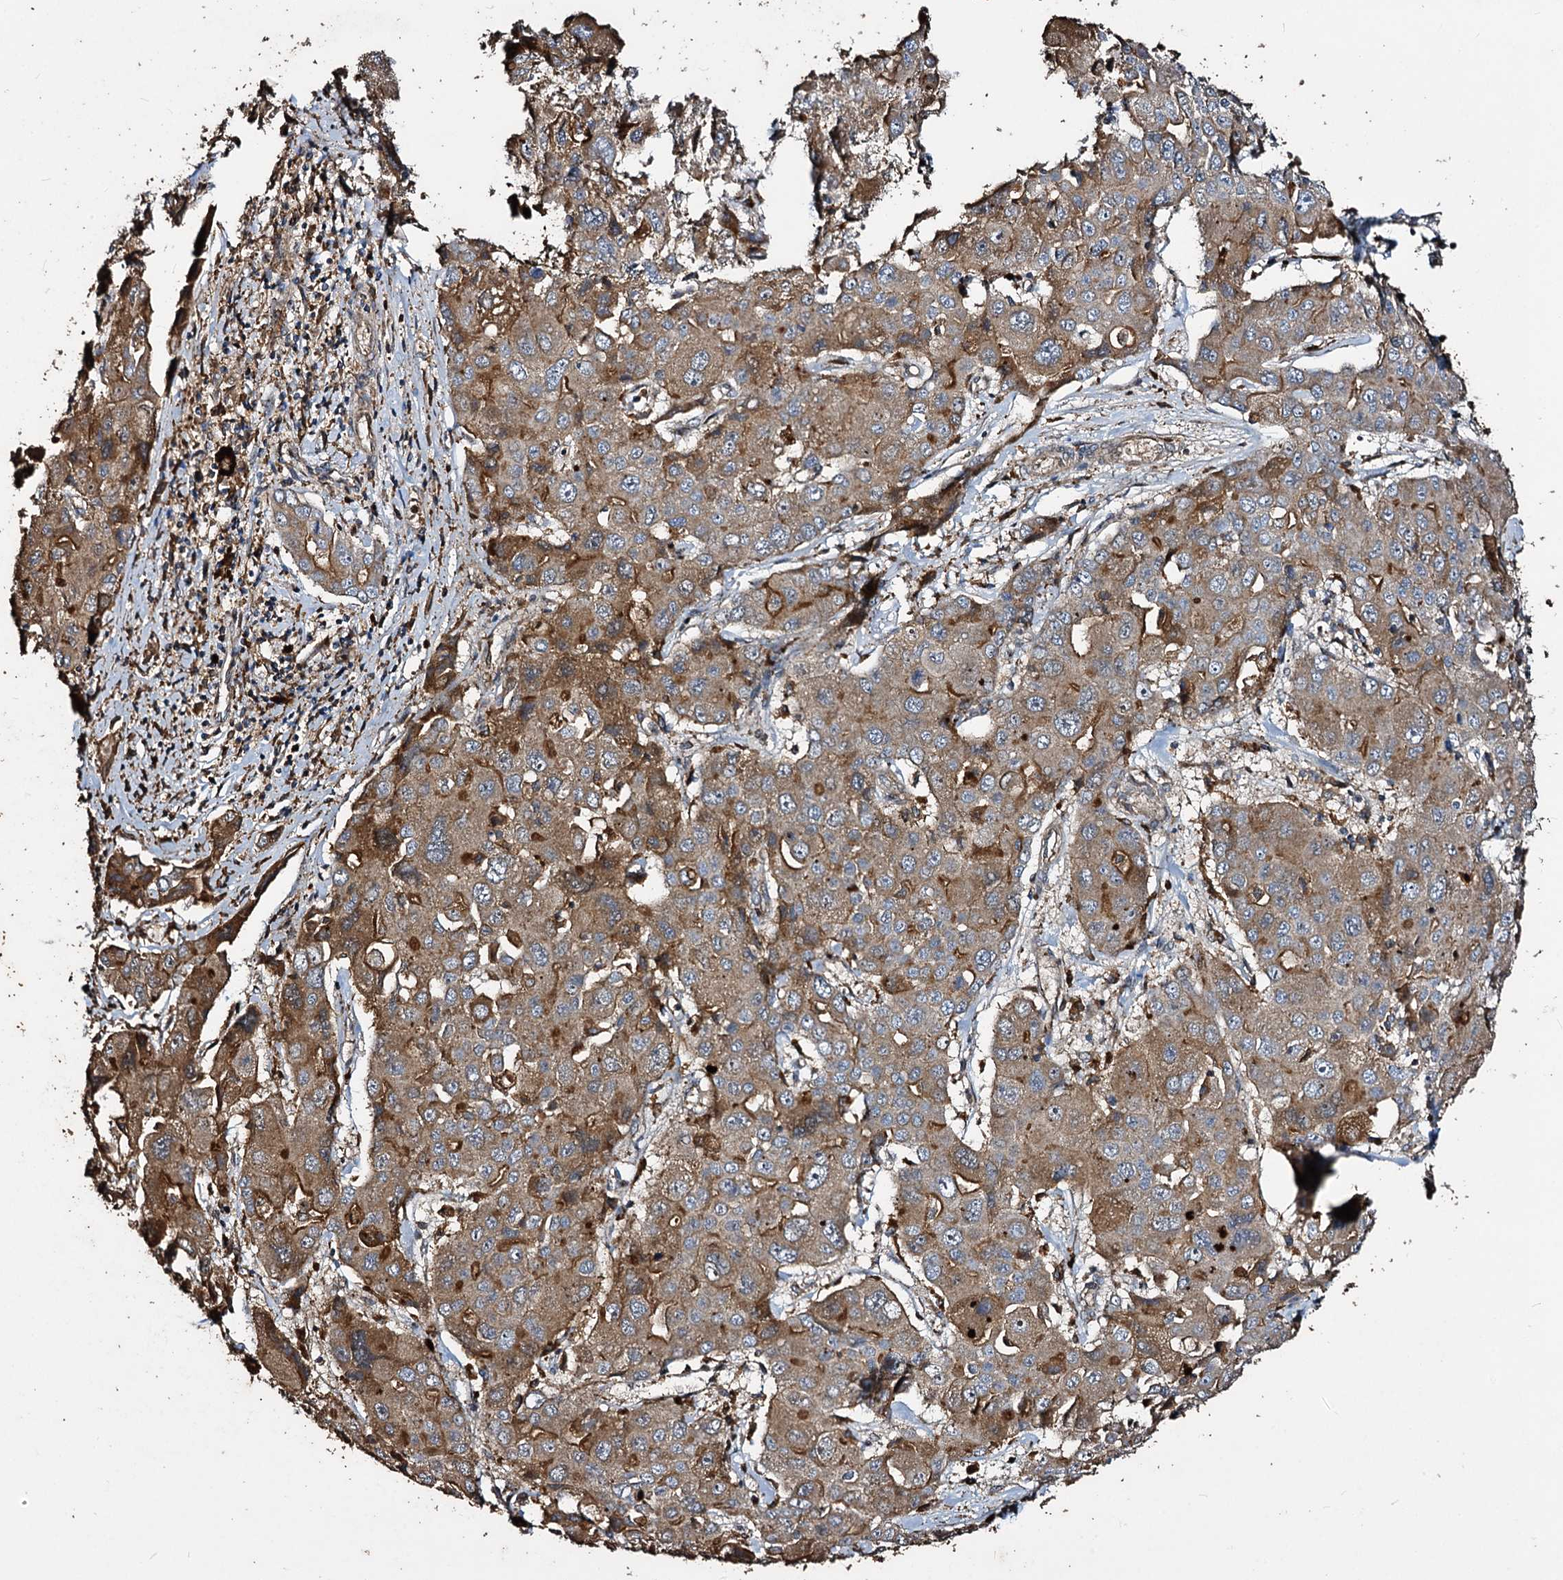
{"staining": {"intensity": "moderate", "quantity": ">75%", "location": "cytoplasmic/membranous"}, "tissue": "liver cancer", "cell_type": "Tumor cells", "image_type": "cancer", "snomed": [{"axis": "morphology", "description": "Cholangiocarcinoma"}, {"axis": "topography", "description": "Liver"}], "caption": "High-power microscopy captured an IHC photomicrograph of liver cancer, revealing moderate cytoplasmic/membranous staining in about >75% of tumor cells. (DAB = brown stain, brightfield microscopy at high magnification).", "gene": "NOTCH2NLA", "patient": {"sex": "male", "age": 67}}